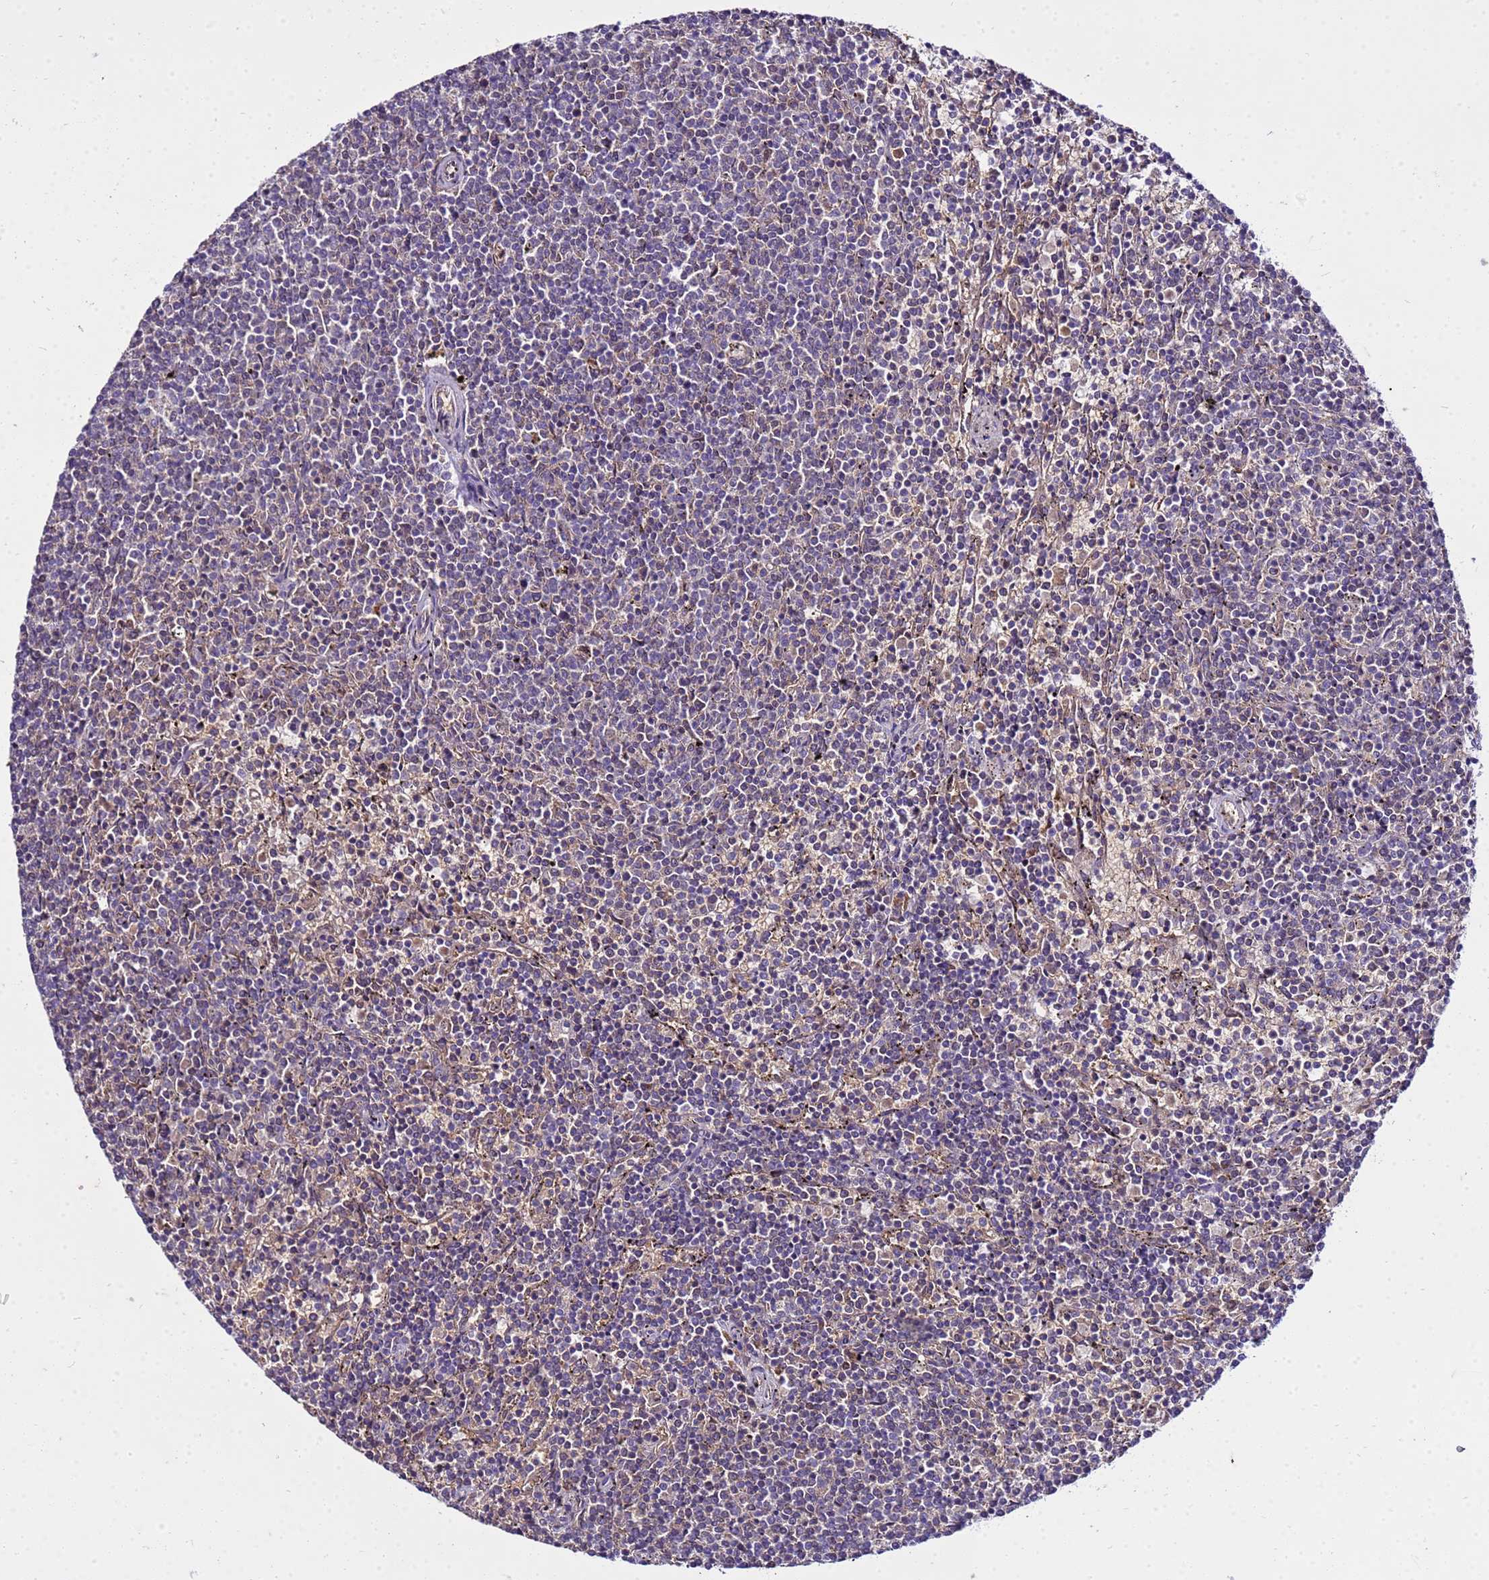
{"staining": {"intensity": "negative", "quantity": "none", "location": "none"}, "tissue": "lymphoma", "cell_type": "Tumor cells", "image_type": "cancer", "snomed": [{"axis": "morphology", "description": "Malignant lymphoma, non-Hodgkin's type, Low grade"}, {"axis": "topography", "description": "Spleen"}], "caption": "This is a micrograph of immunohistochemistry (IHC) staining of low-grade malignant lymphoma, non-Hodgkin's type, which shows no positivity in tumor cells.", "gene": "PKD1", "patient": {"sex": "female", "age": 50}}